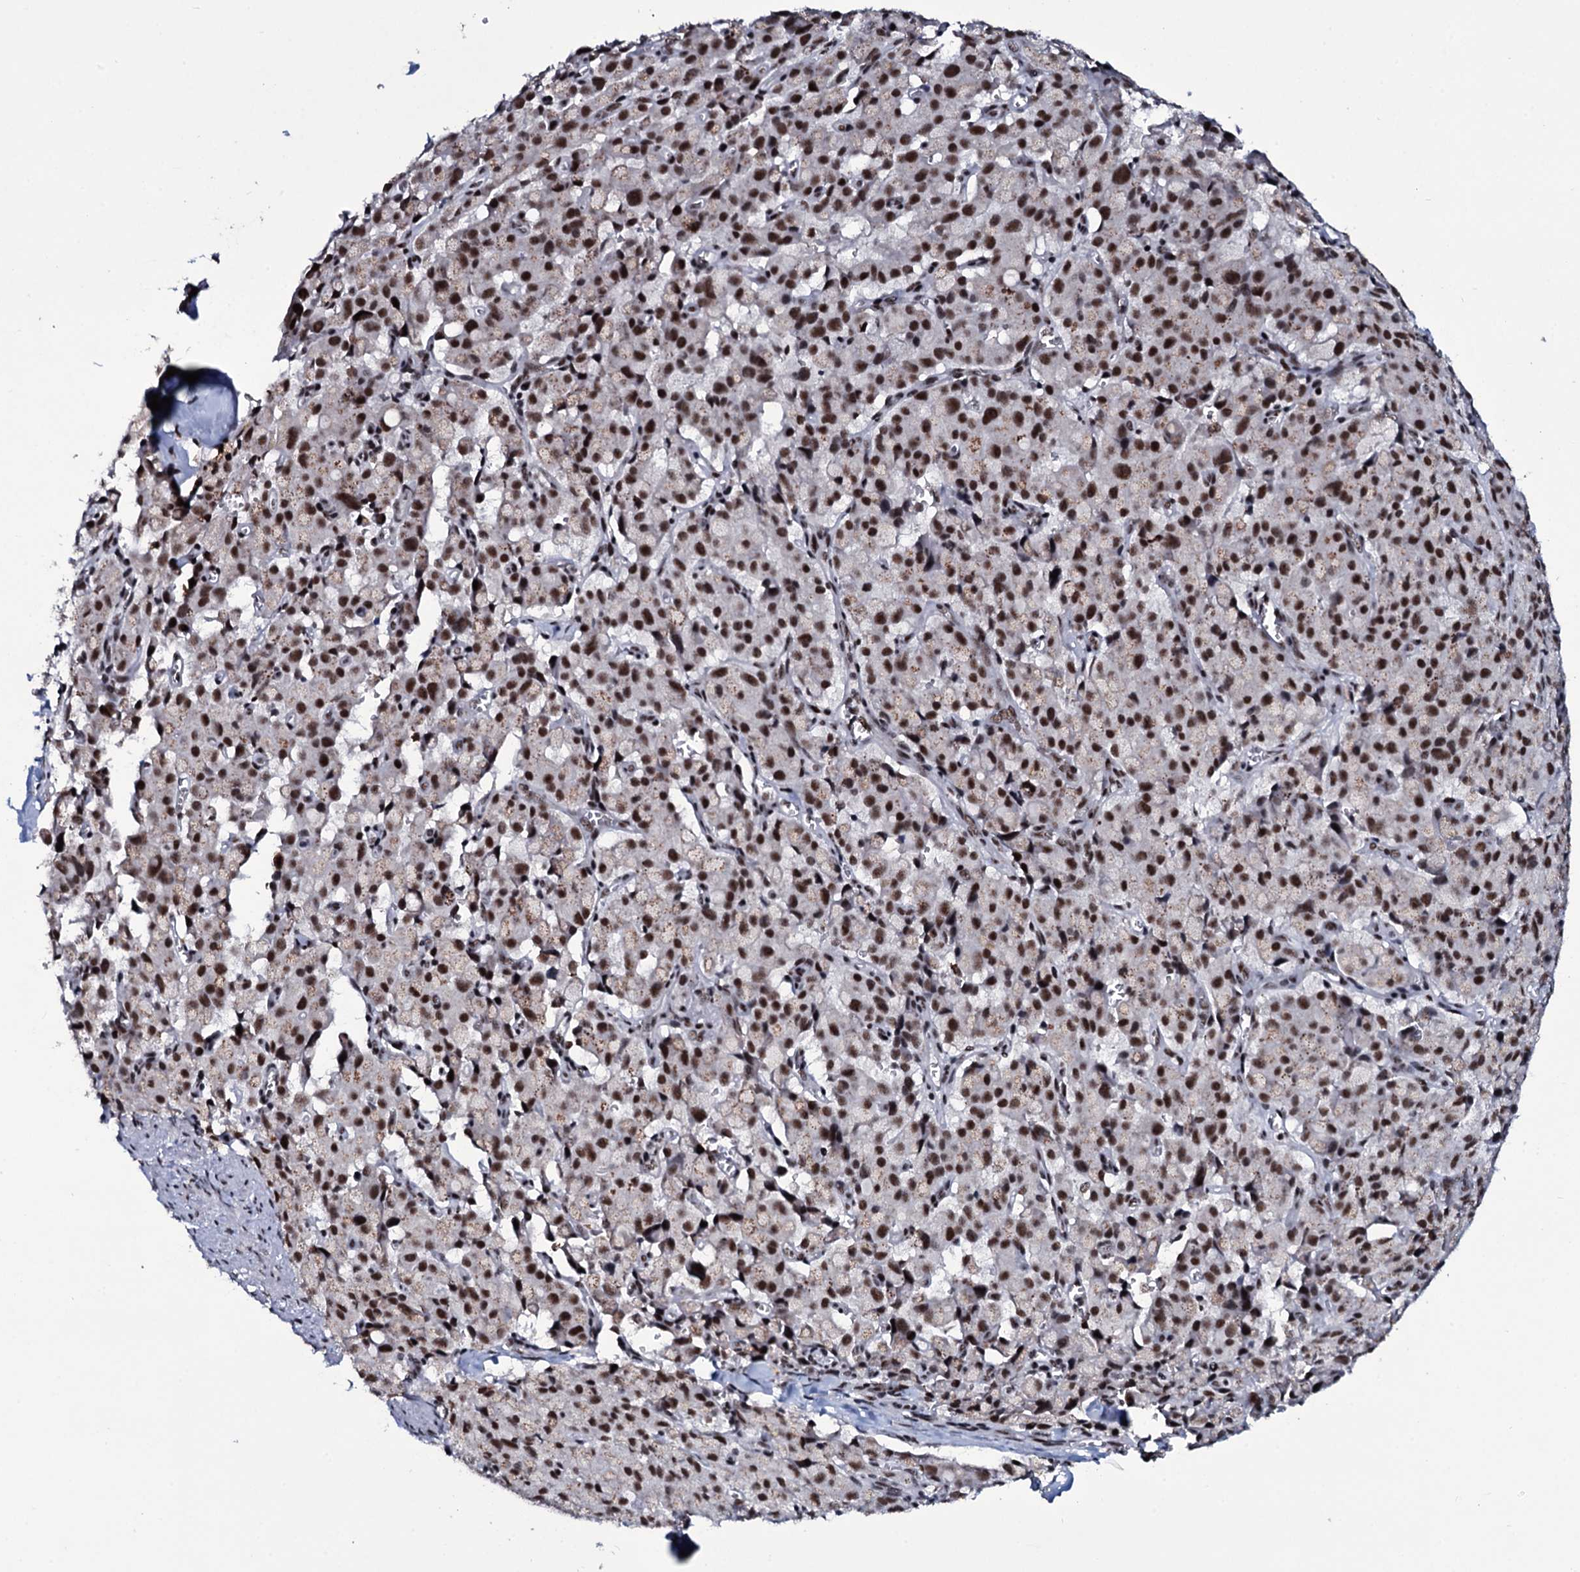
{"staining": {"intensity": "moderate", "quantity": ">75%", "location": "nuclear"}, "tissue": "pancreatic cancer", "cell_type": "Tumor cells", "image_type": "cancer", "snomed": [{"axis": "morphology", "description": "Adenocarcinoma, NOS"}, {"axis": "topography", "description": "Pancreas"}], "caption": "Human pancreatic cancer stained with a protein marker displays moderate staining in tumor cells.", "gene": "ZMIZ2", "patient": {"sex": "male", "age": 65}}